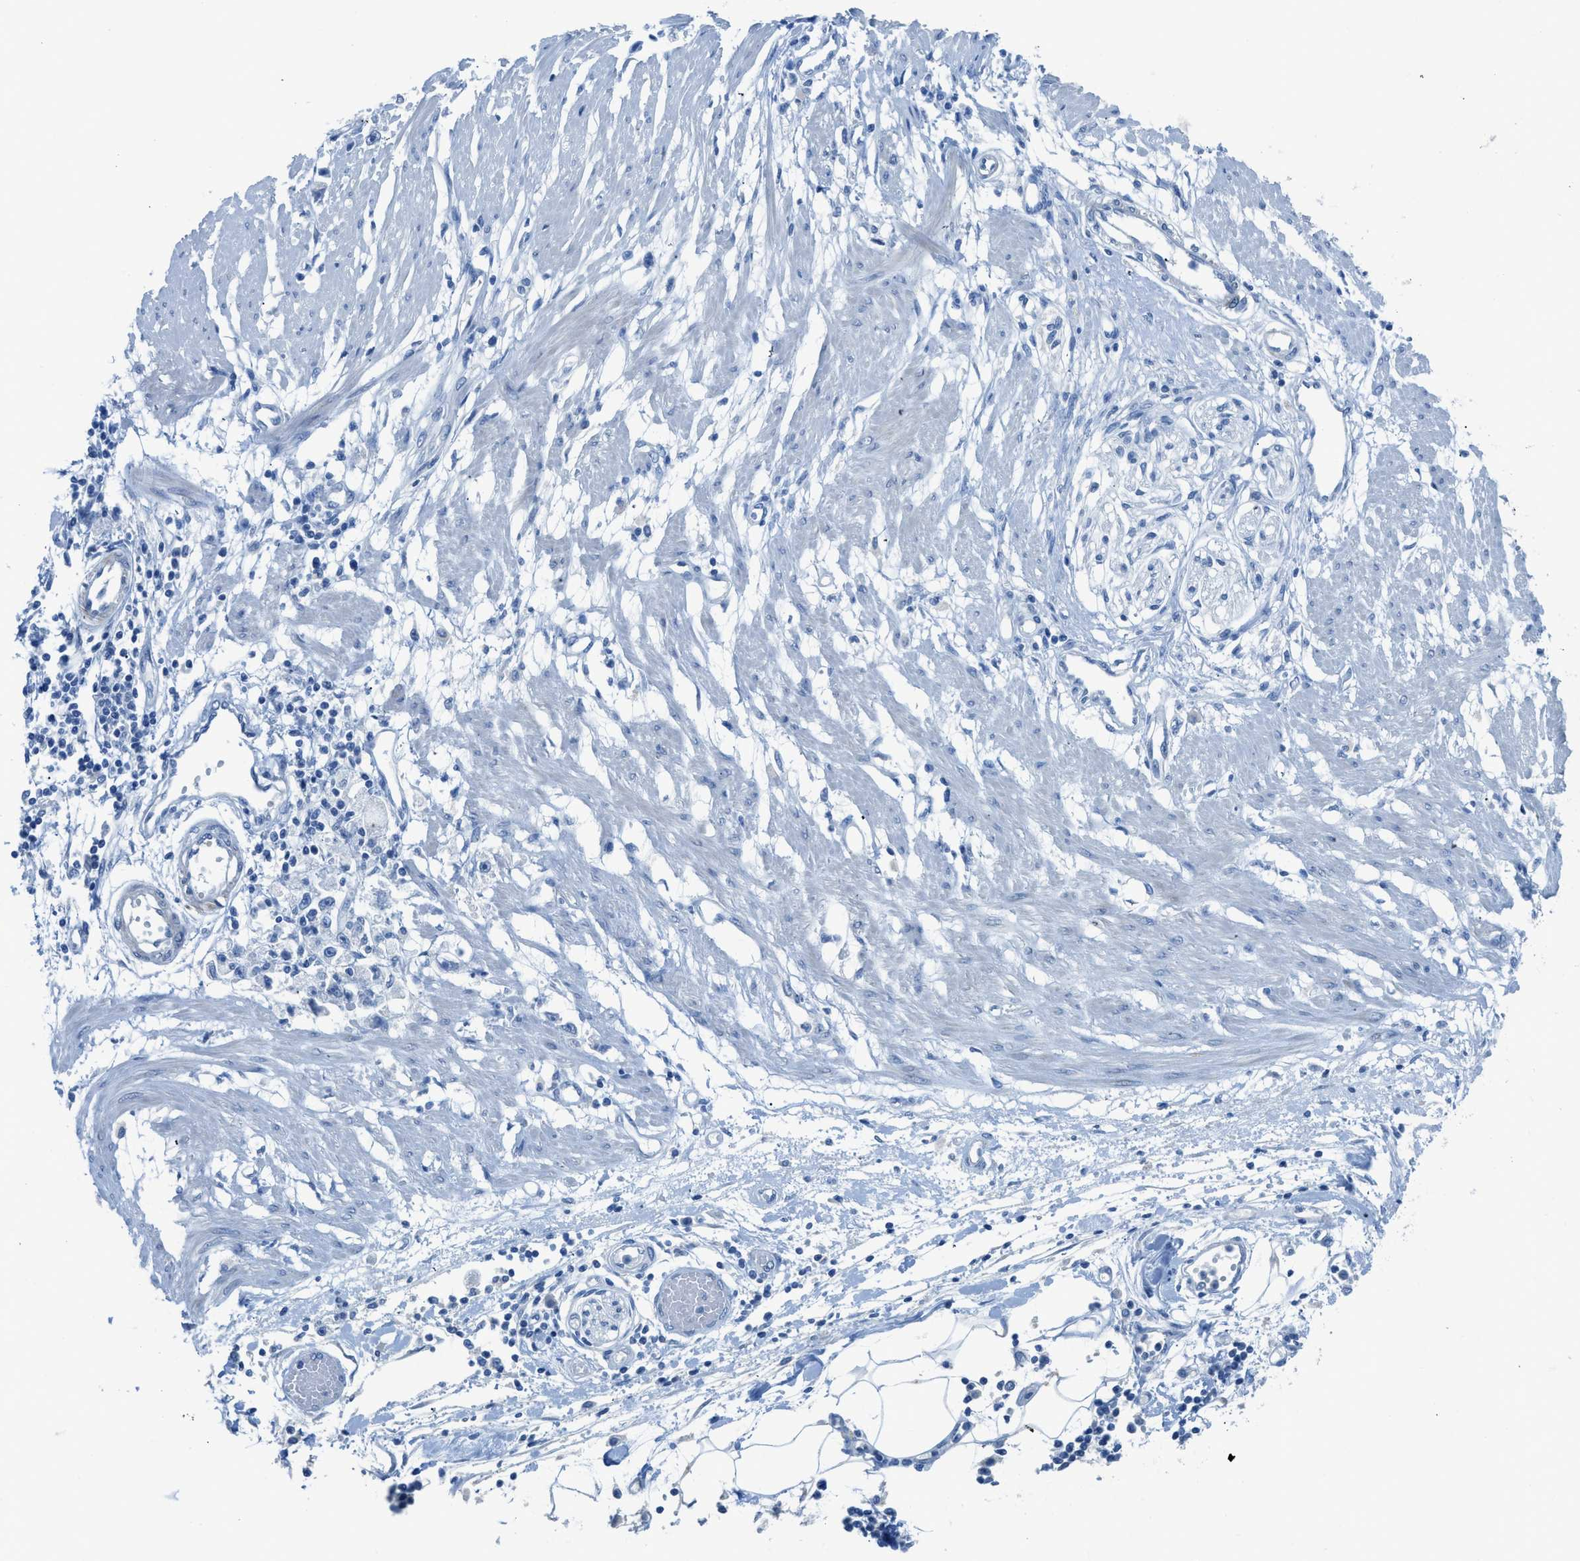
{"staining": {"intensity": "negative", "quantity": "none", "location": "none"}, "tissue": "stomach cancer", "cell_type": "Tumor cells", "image_type": "cancer", "snomed": [{"axis": "morphology", "description": "Adenocarcinoma, NOS"}, {"axis": "topography", "description": "Stomach"}], "caption": "IHC photomicrograph of stomach cancer (adenocarcinoma) stained for a protein (brown), which demonstrates no staining in tumor cells.", "gene": "ACAN", "patient": {"sex": "female", "age": 59}}